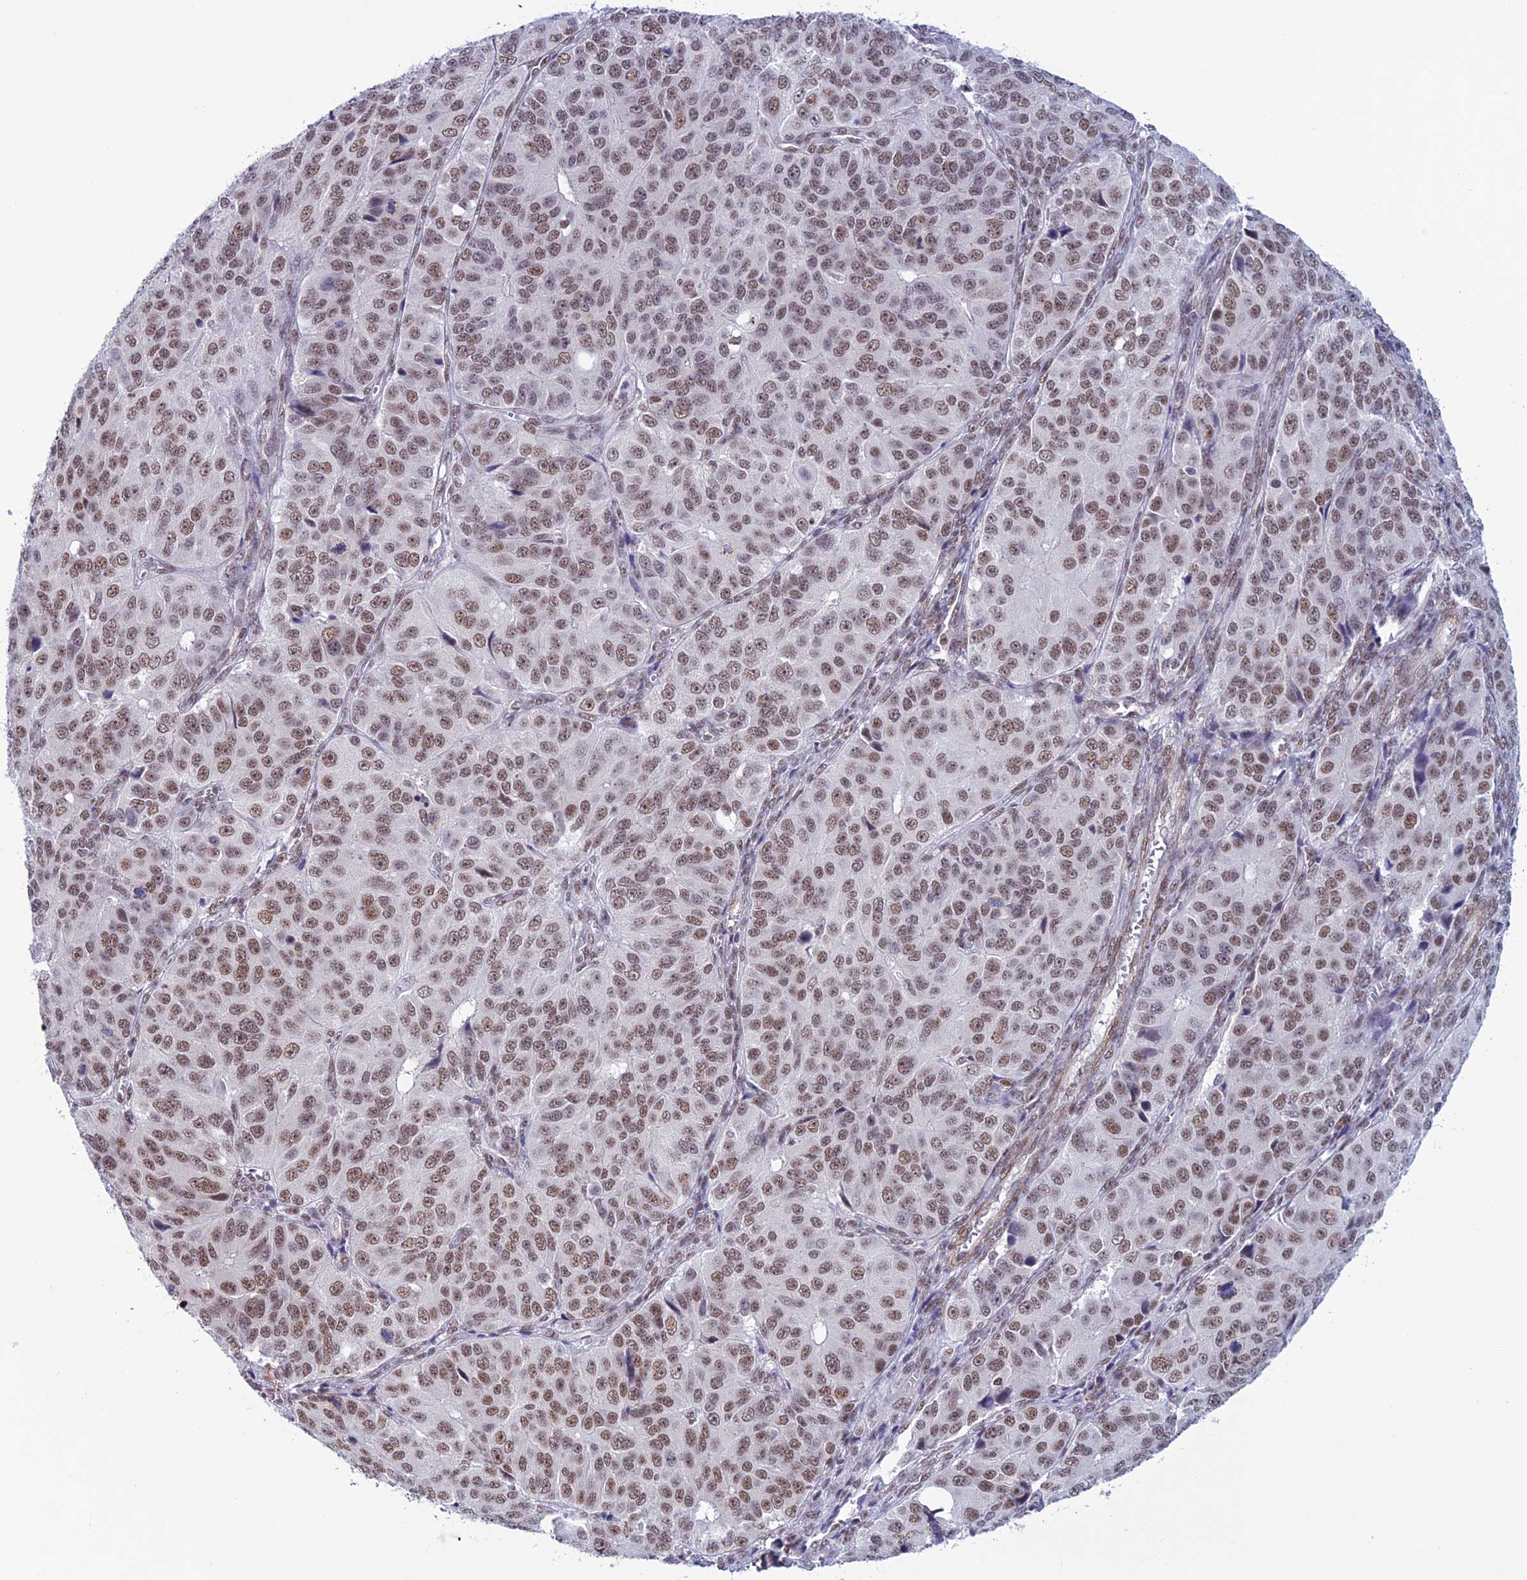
{"staining": {"intensity": "moderate", "quantity": ">75%", "location": "nuclear"}, "tissue": "ovarian cancer", "cell_type": "Tumor cells", "image_type": "cancer", "snomed": [{"axis": "morphology", "description": "Carcinoma, endometroid"}, {"axis": "topography", "description": "Ovary"}], "caption": "An immunohistochemistry histopathology image of neoplastic tissue is shown. Protein staining in brown shows moderate nuclear positivity in endometroid carcinoma (ovarian) within tumor cells.", "gene": "U2AF1", "patient": {"sex": "female", "age": 51}}